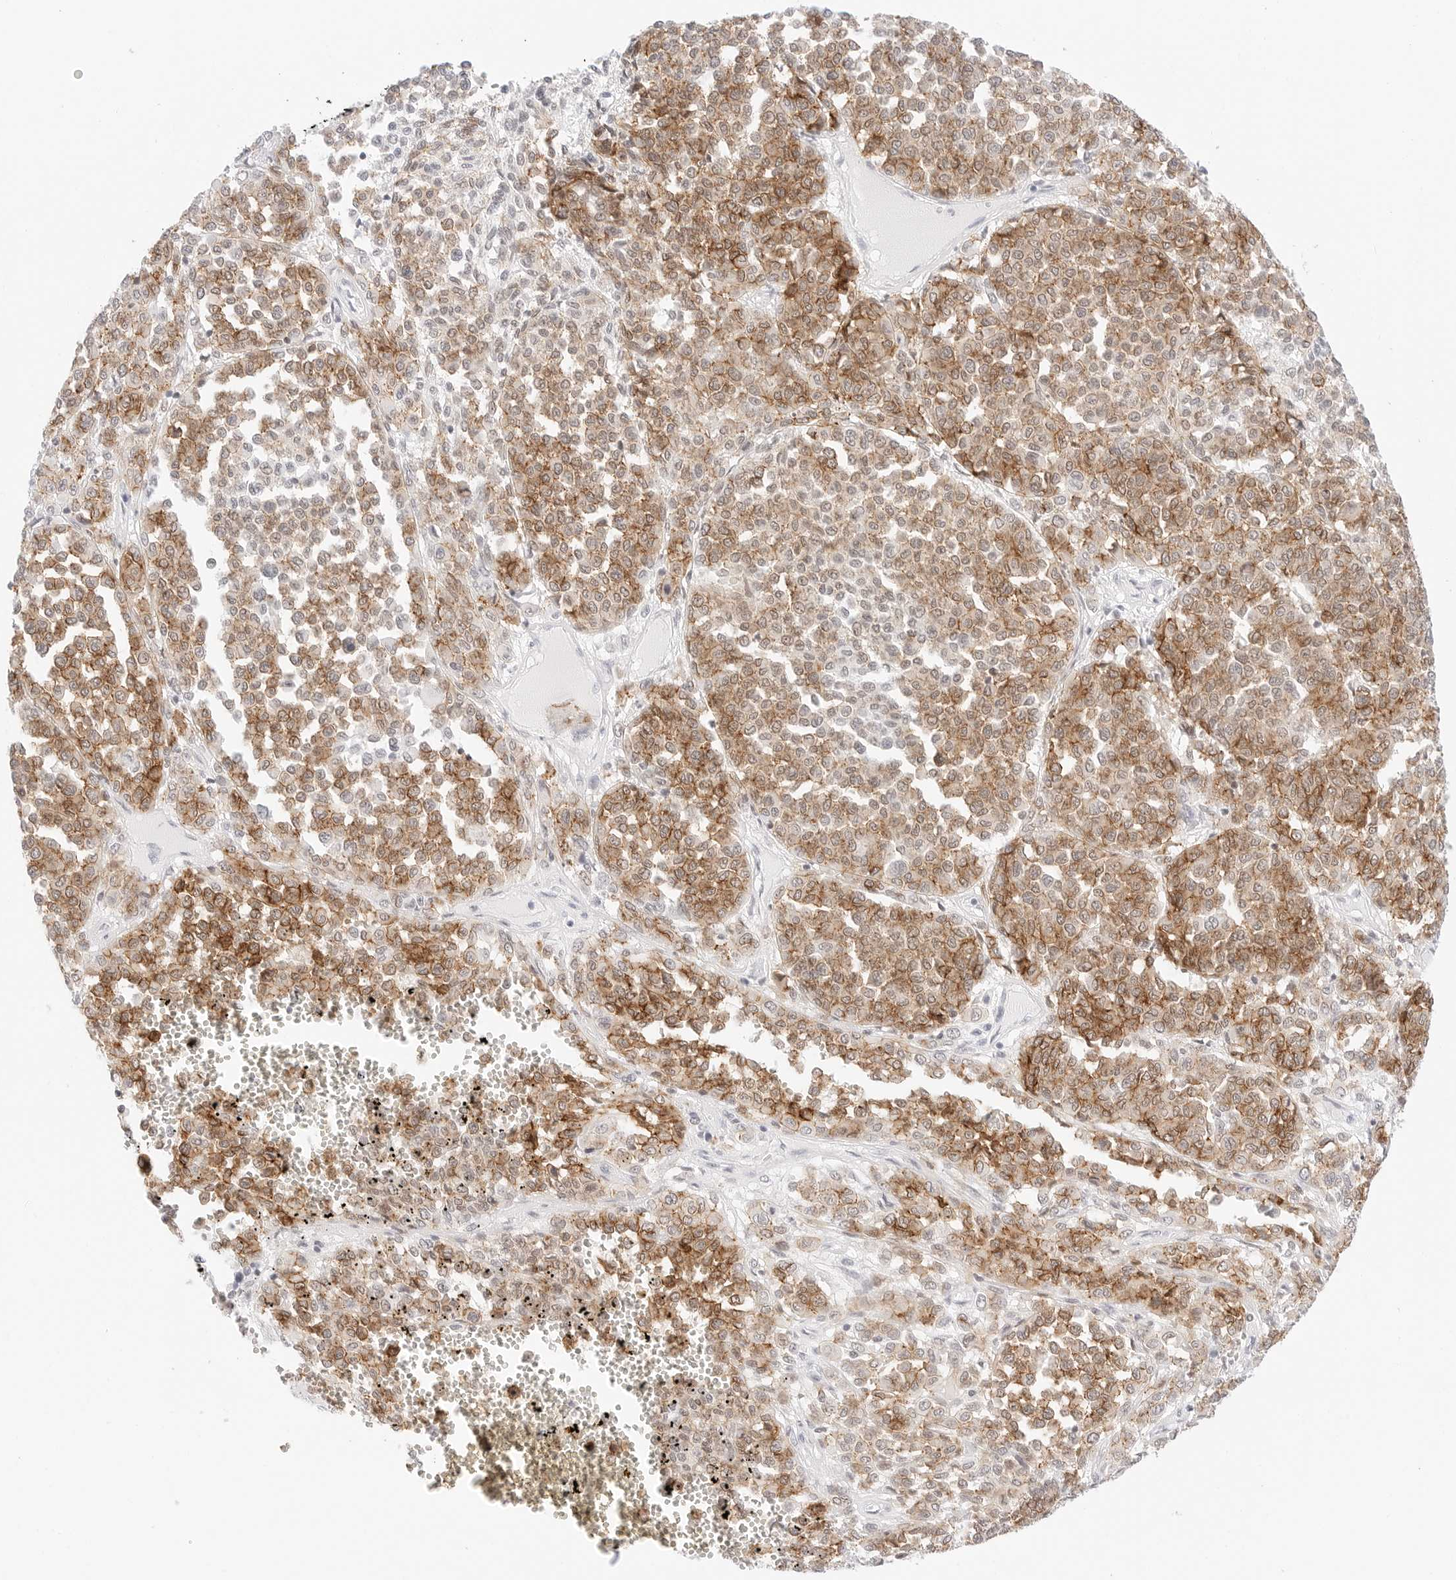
{"staining": {"intensity": "moderate", "quantity": ">75%", "location": "cytoplasmic/membranous"}, "tissue": "melanoma", "cell_type": "Tumor cells", "image_type": "cancer", "snomed": [{"axis": "morphology", "description": "Malignant melanoma, Metastatic site"}, {"axis": "topography", "description": "Pancreas"}], "caption": "A medium amount of moderate cytoplasmic/membranous positivity is present in about >75% of tumor cells in melanoma tissue. The staining was performed using DAB (3,3'-diaminobenzidine) to visualize the protein expression in brown, while the nuclei were stained in blue with hematoxylin (Magnification: 20x).", "gene": "CDH1", "patient": {"sex": "female", "age": 30}}